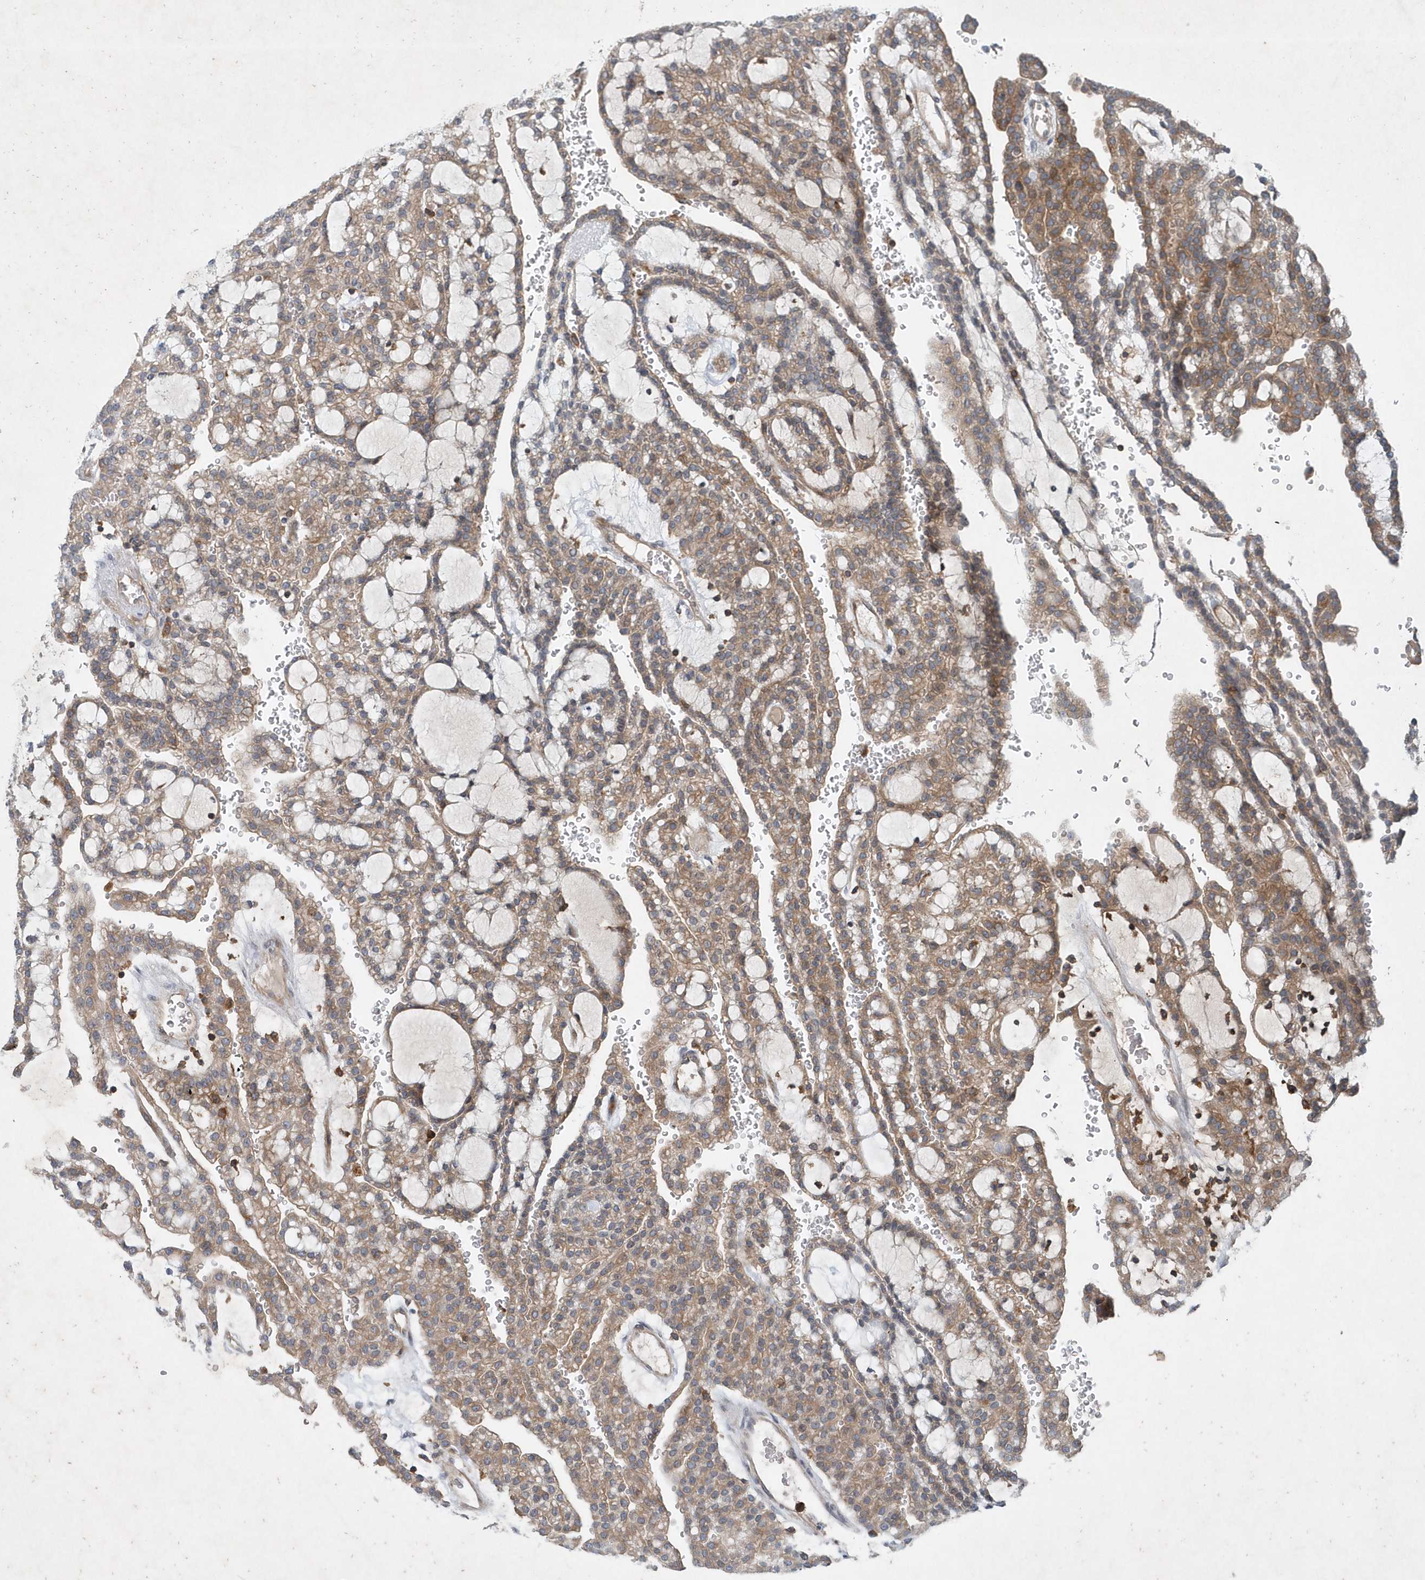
{"staining": {"intensity": "moderate", "quantity": ">75%", "location": "cytoplasmic/membranous"}, "tissue": "renal cancer", "cell_type": "Tumor cells", "image_type": "cancer", "snomed": [{"axis": "morphology", "description": "Adenocarcinoma, NOS"}, {"axis": "topography", "description": "Kidney"}], "caption": "A histopathology image of adenocarcinoma (renal) stained for a protein shows moderate cytoplasmic/membranous brown staining in tumor cells. (Brightfield microscopy of DAB IHC at high magnification).", "gene": "P2RY10", "patient": {"sex": "male", "age": 63}}